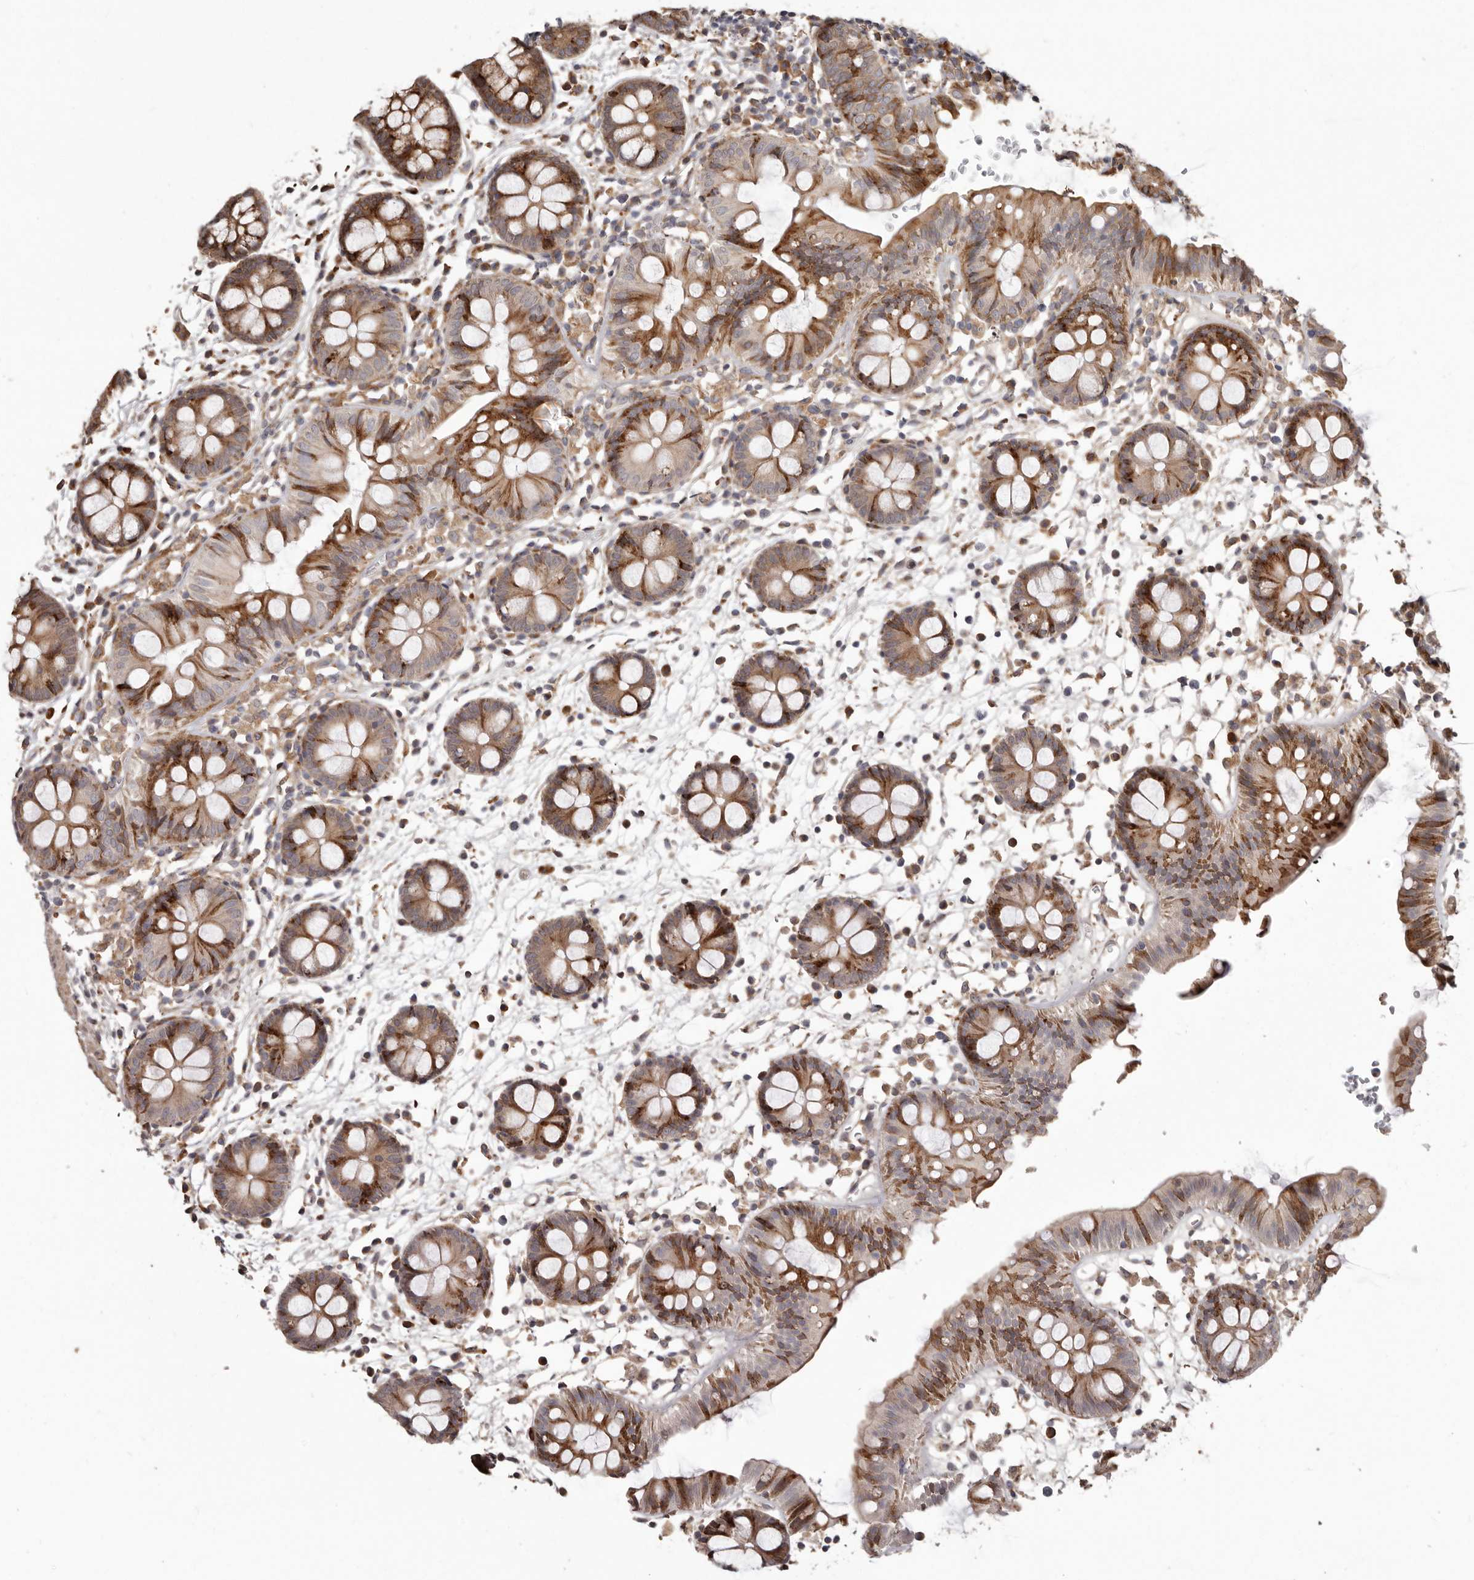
{"staining": {"intensity": "moderate", "quantity": ">75%", "location": "cytoplasmic/membranous"}, "tissue": "colon", "cell_type": "Endothelial cells", "image_type": "normal", "snomed": [{"axis": "morphology", "description": "Normal tissue, NOS"}, {"axis": "topography", "description": "Colon"}], "caption": "Protein analysis of unremarkable colon demonstrates moderate cytoplasmic/membranous expression in about >75% of endothelial cells. (IHC, brightfield microscopy, high magnification).", "gene": "NUP43", "patient": {"sex": "male", "age": 56}}